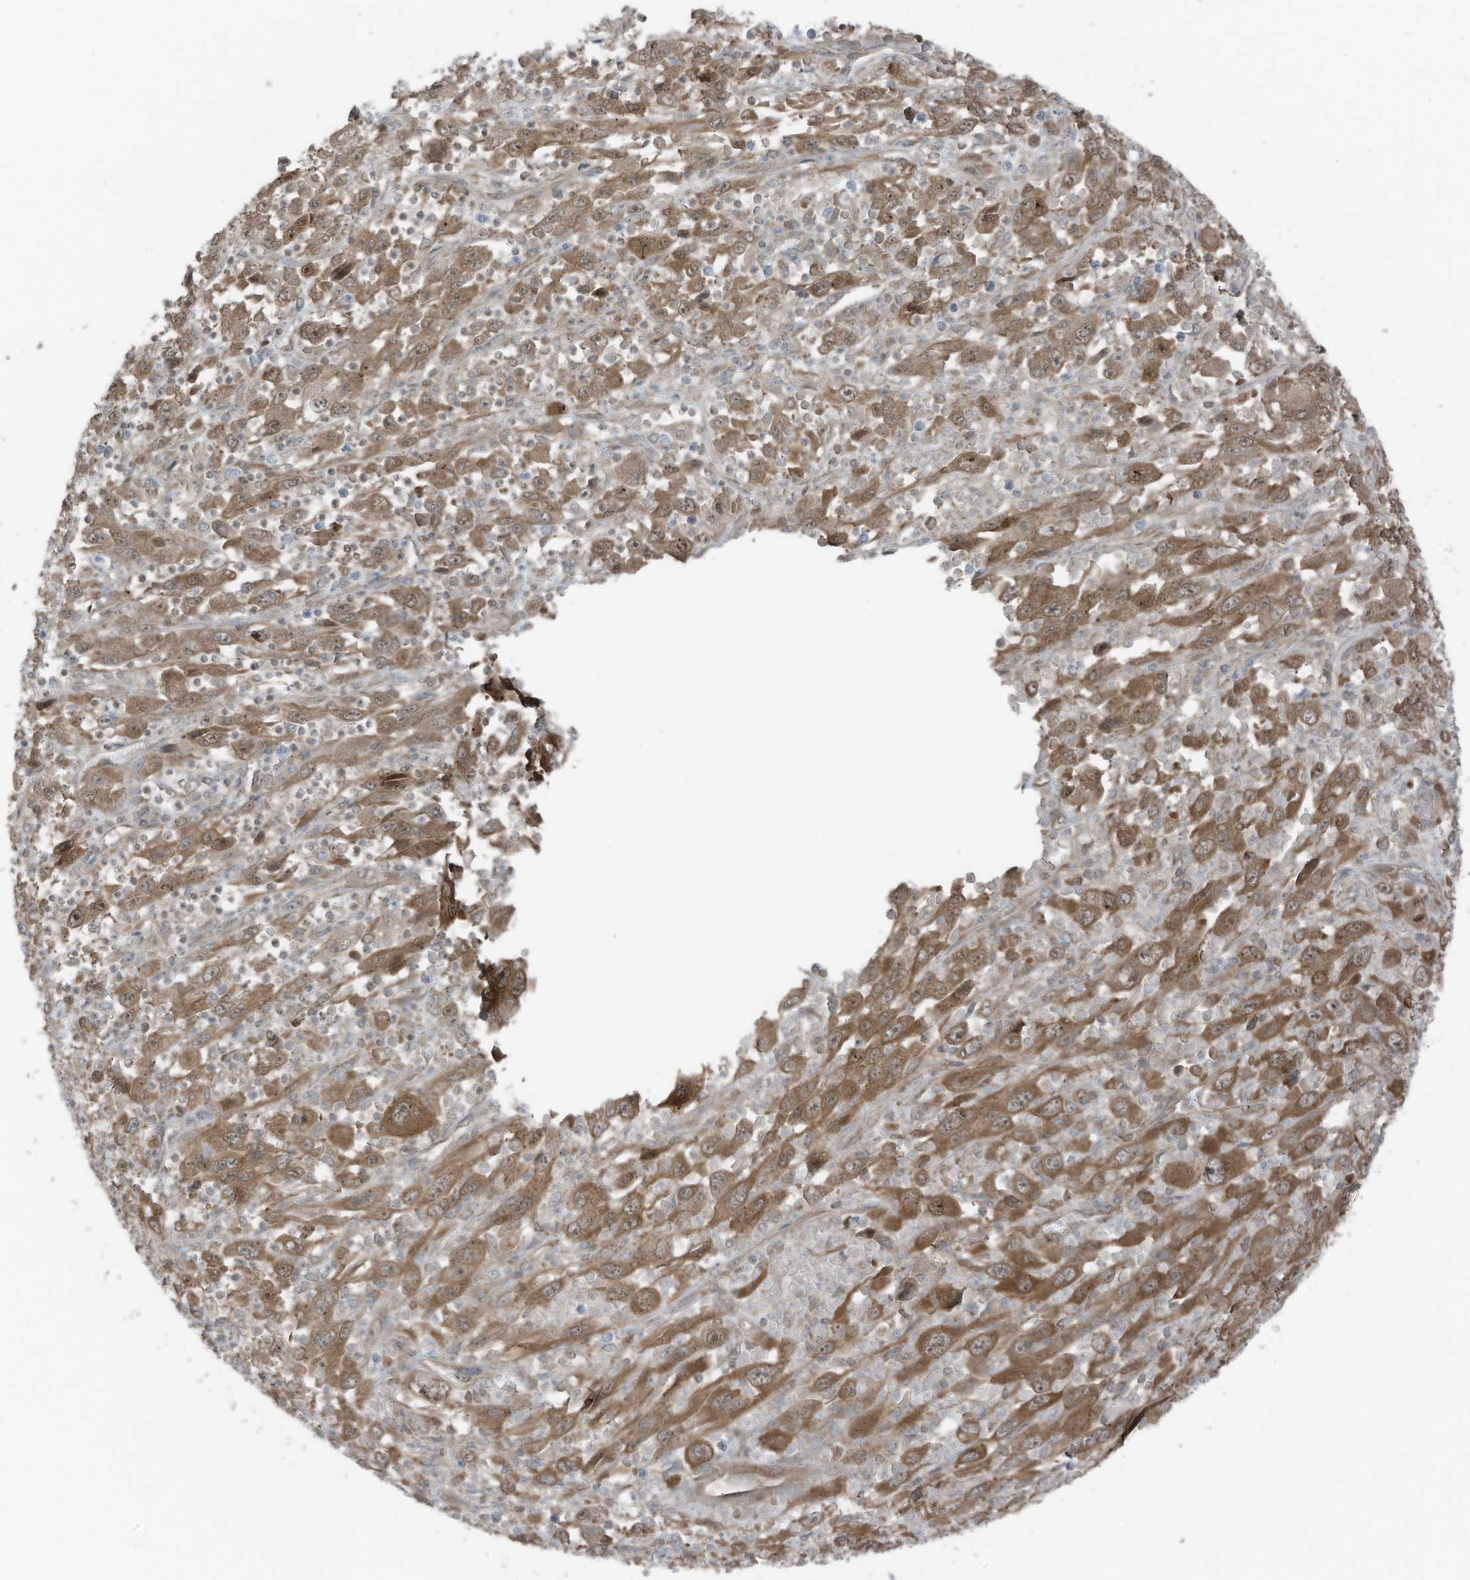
{"staining": {"intensity": "moderate", "quantity": ">75%", "location": "cytoplasmic/membranous"}, "tissue": "melanoma", "cell_type": "Tumor cells", "image_type": "cancer", "snomed": [{"axis": "morphology", "description": "Malignant melanoma, Metastatic site"}, {"axis": "topography", "description": "Skin"}], "caption": "Moderate cytoplasmic/membranous protein expression is present in about >75% of tumor cells in malignant melanoma (metastatic site).", "gene": "TXNDC9", "patient": {"sex": "female", "age": 56}}